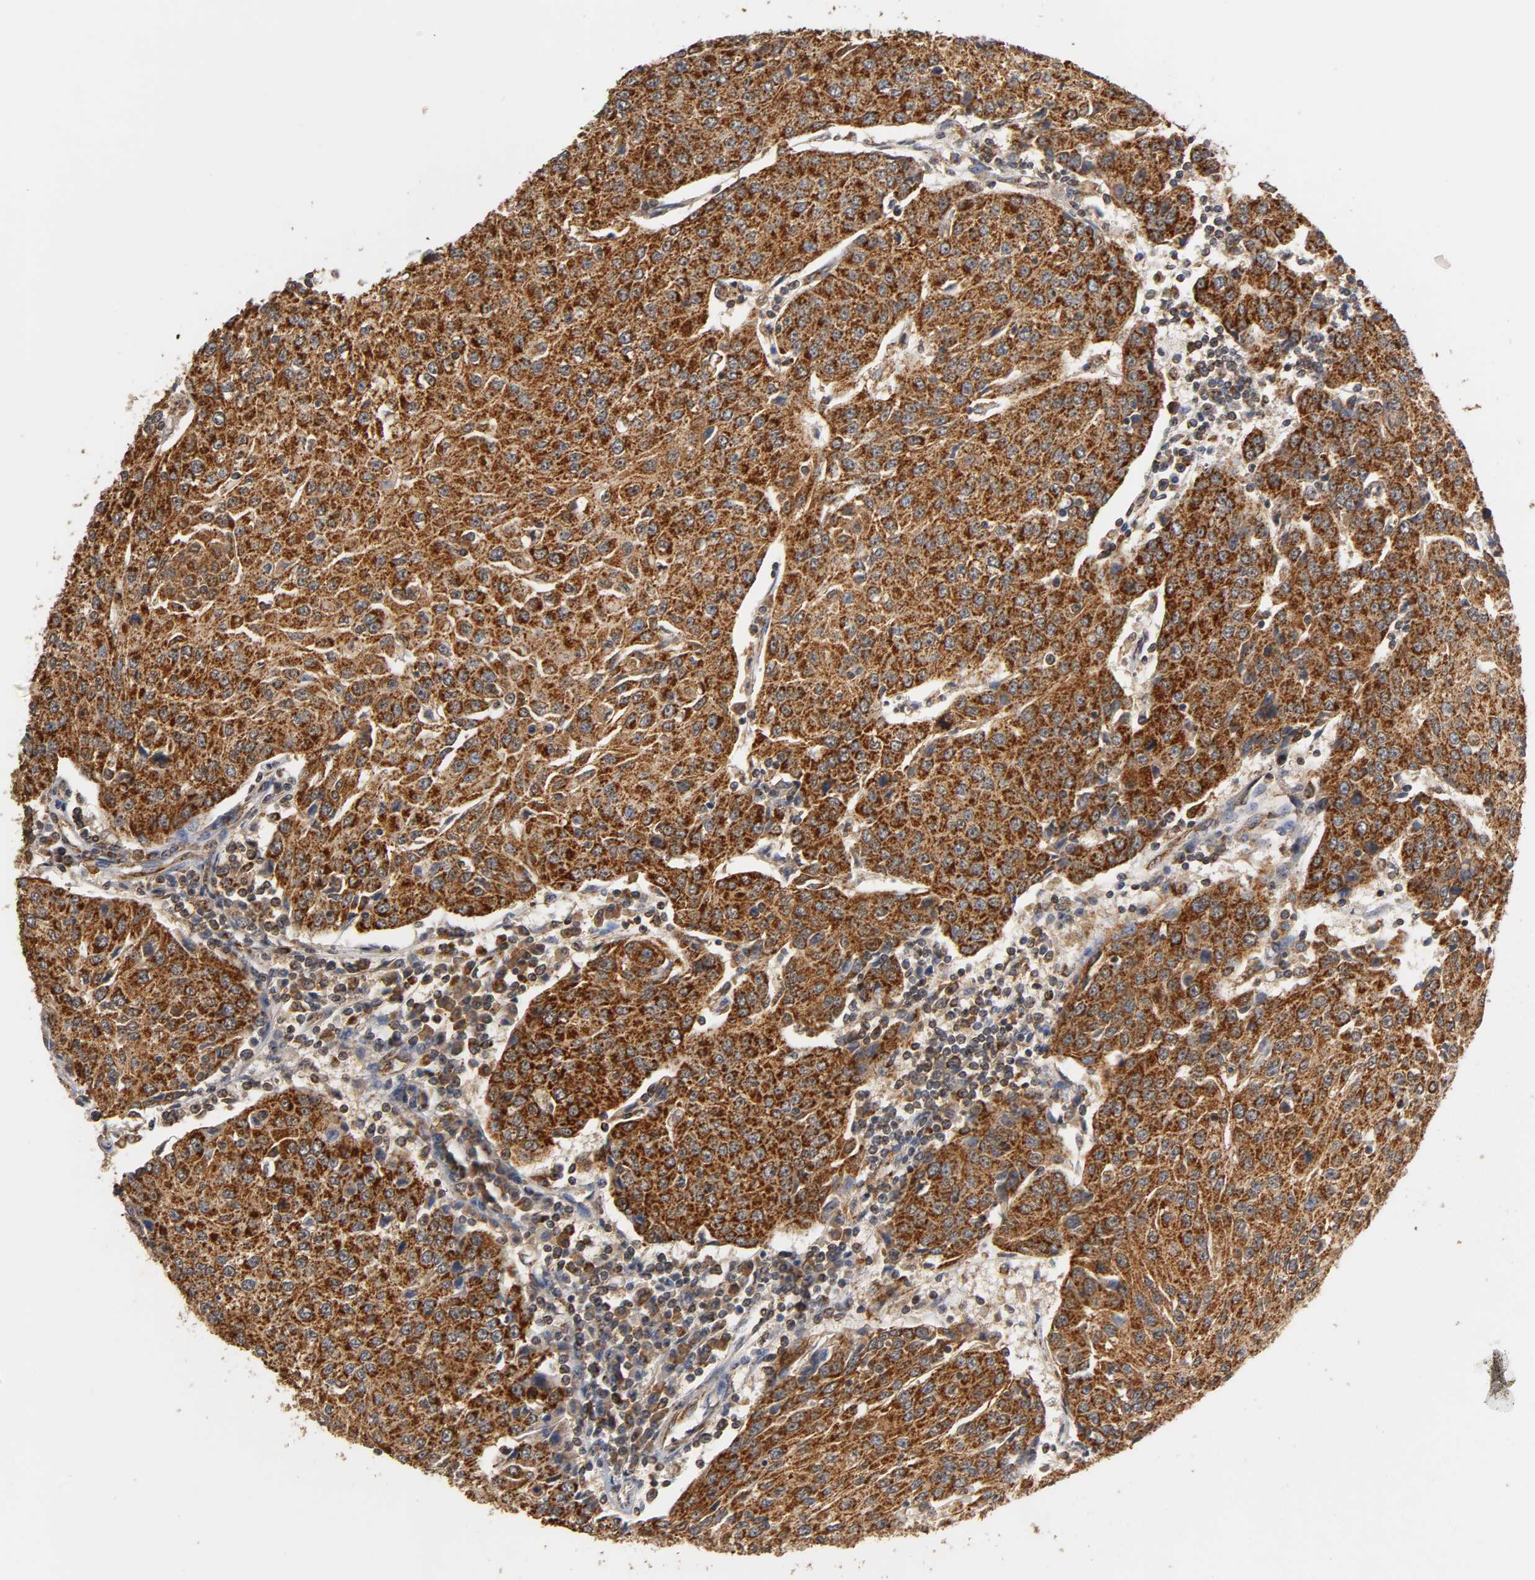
{"staining": {"intensity": "strong", "quantity": ">75%", "location": "cytoplasmic/membranous"}, "tissue": "urothelial cancer", "cell_type": "Tumor cells", "image_type": "cancer", "snomed": [{"axis": "morphology", "description": "Urothelial carcinoma, High grade"}, {"axis": "topography", "description": "Urinary bladder"}], "caption": "This image shows IHC staining of human urothelial carcinoma (high-grade), with high strong cytoplasmic/membranous positivity in approximately >75% of tumor cells.", "gene": "PKN1", "patient": {"sex": "female", "age": 85}}